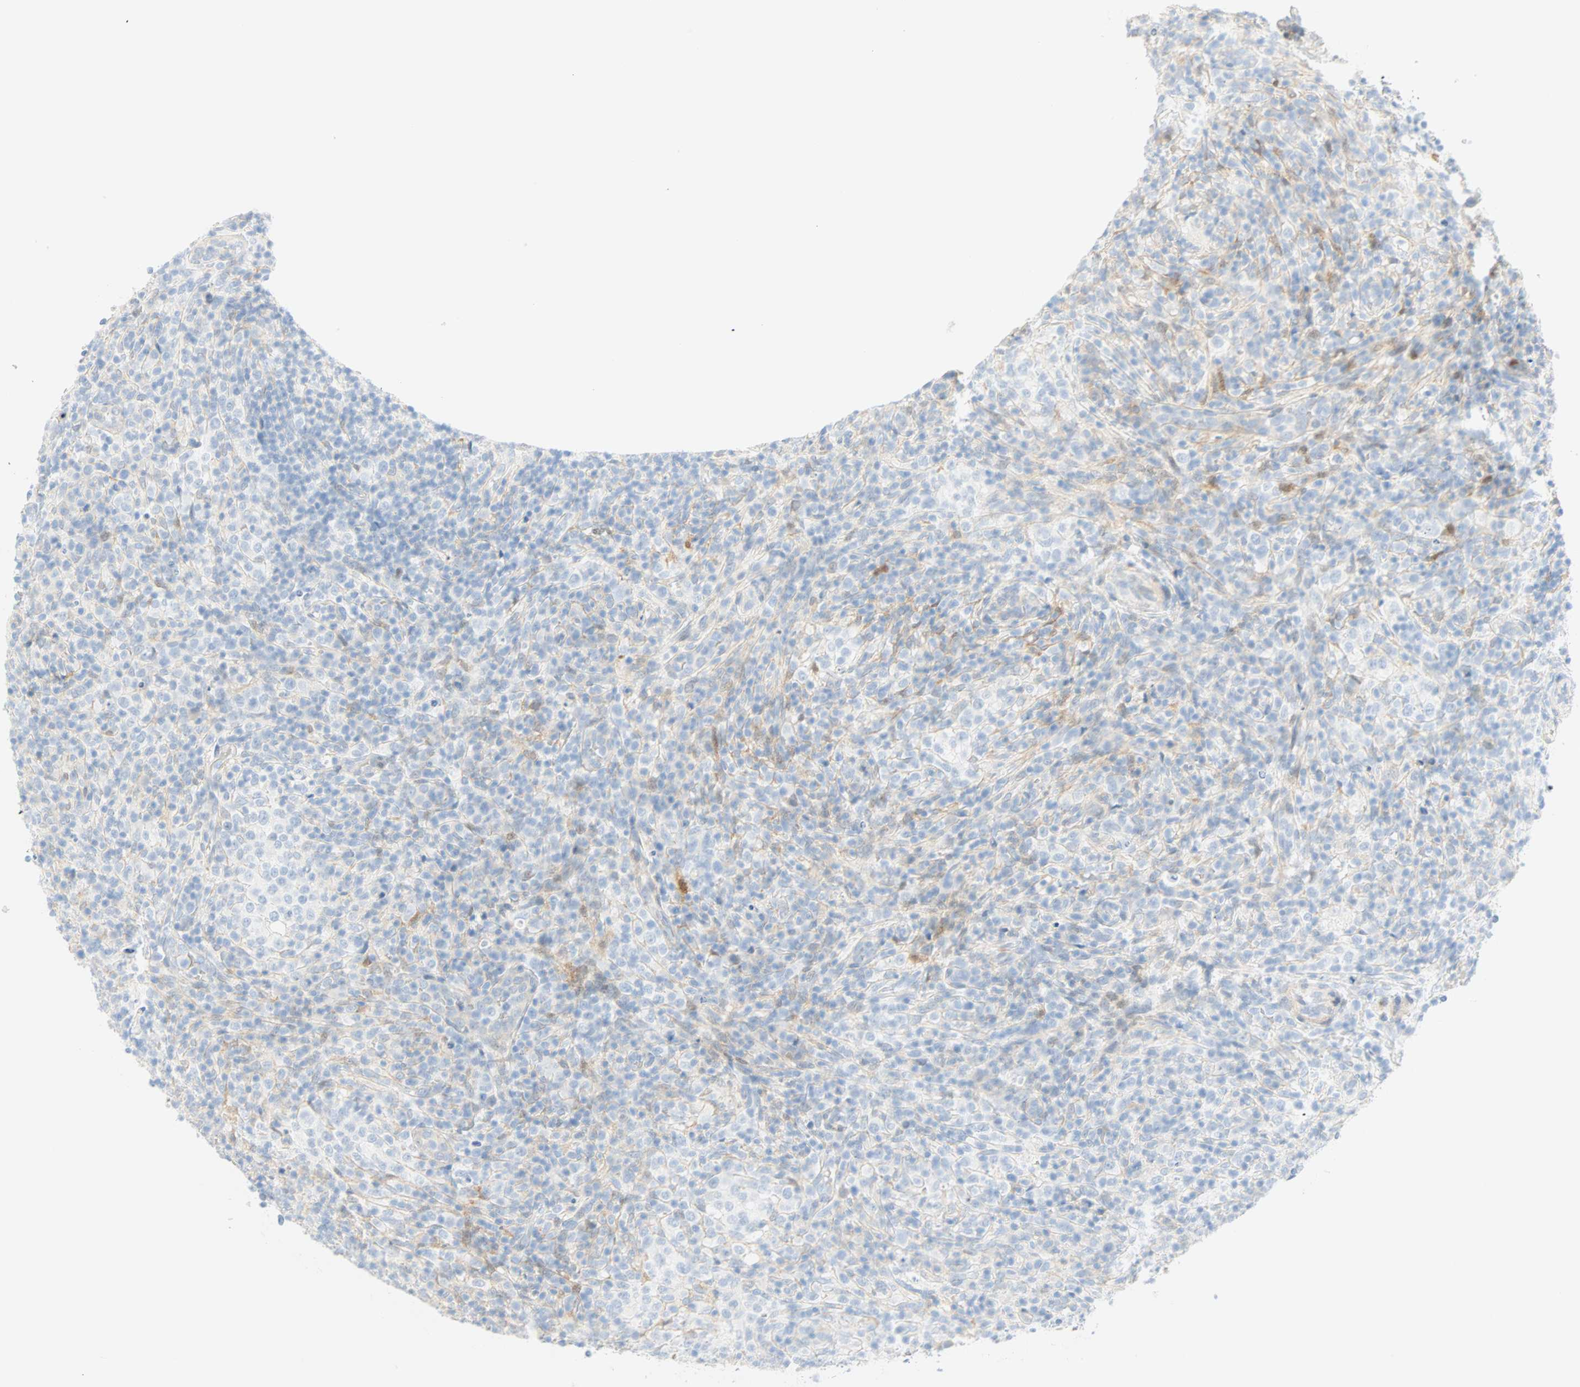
{"staining": {"intensity": "negative", "quantity": "none", "location": "none"}, "tissue": "lymphoma", "cell_type": "Tumor cells", "image_type": "cancer", "snomed": [{"axis": "morphology", "description": "Malignant lymphoma, non-Hodgkin's type, High grade"}, {"axis": "topography", "description": "Lymph node"}], "caption": "Tumor cells show no significant protein staining in lymphoma.", "gene": "SELENBP1", "patient": {"sex": "female", "age": 76}}